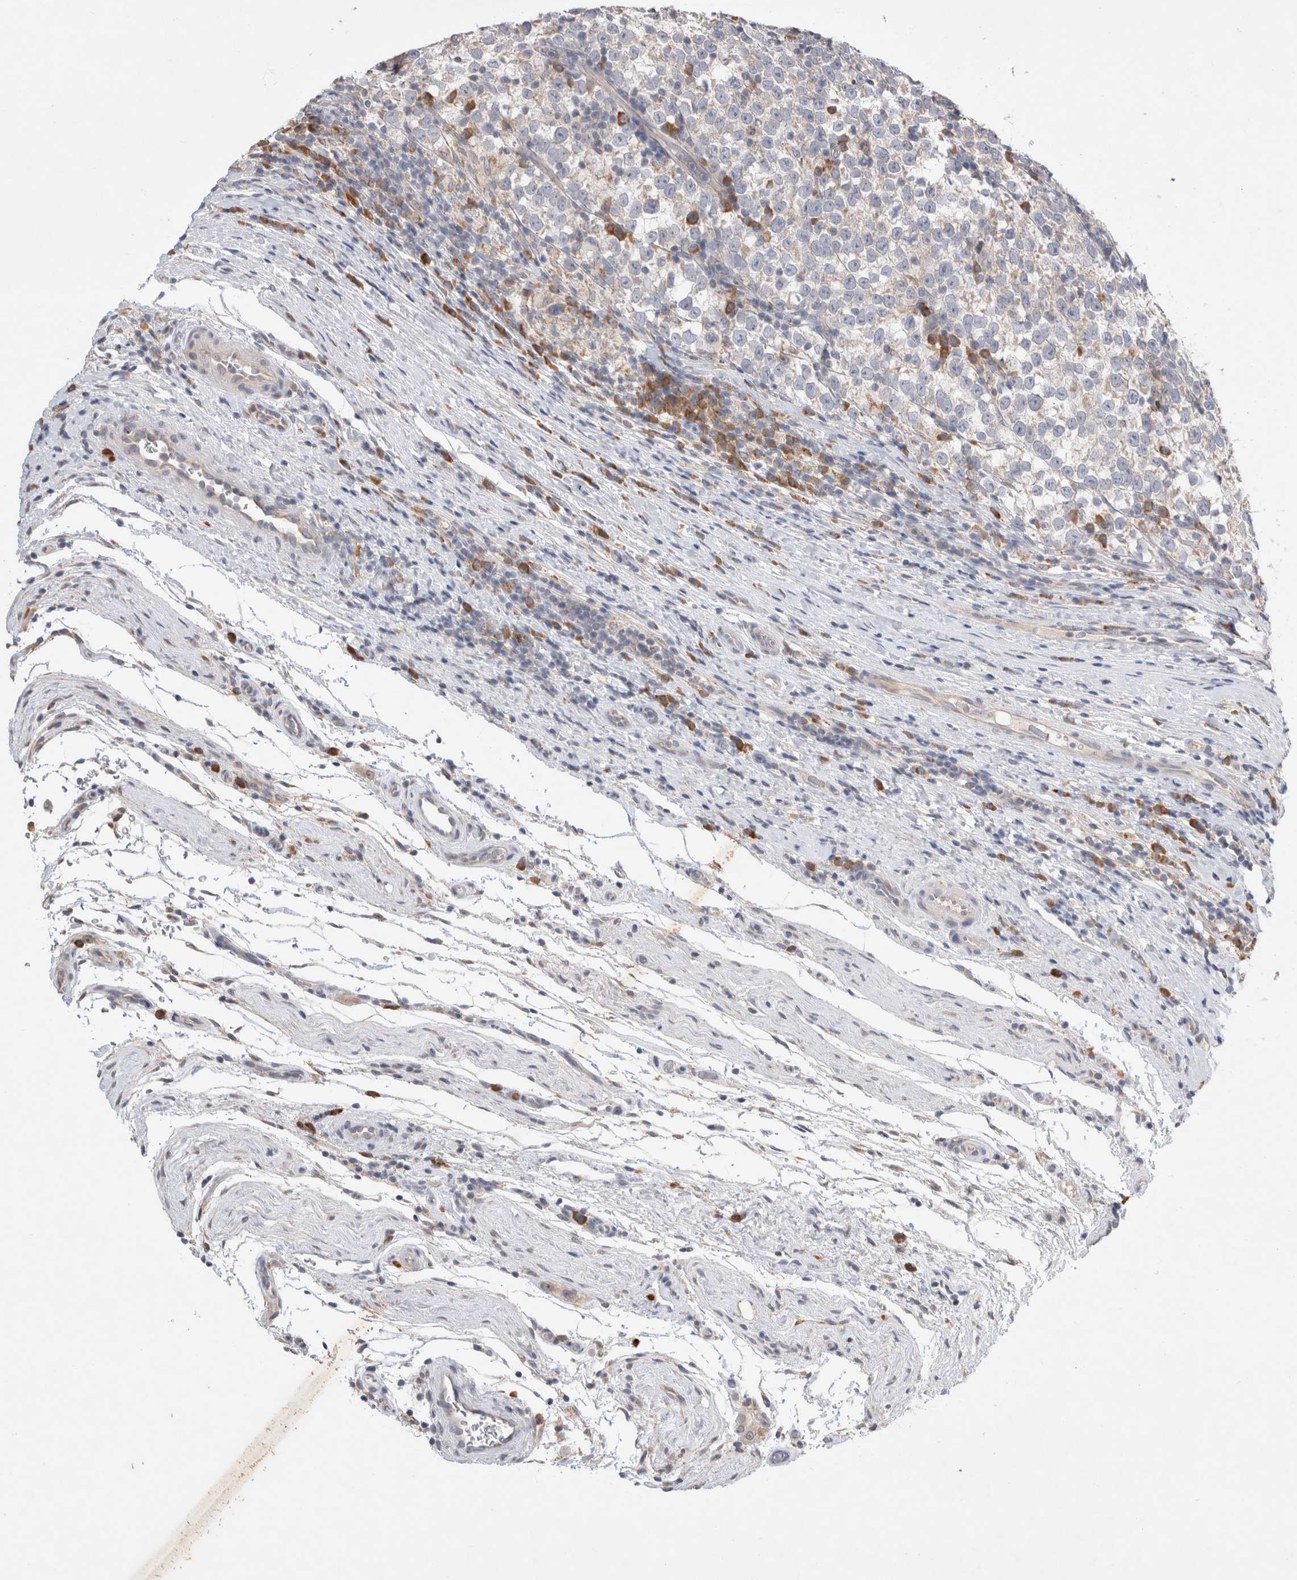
{"staining": {"intensity": "negative", "quantity": "none", "location": "none"}, "tissue": "testis cancer", "cell_type": "Tumor cells", "image_type": "cancer", "snomed": [{"axis": "morphology", "description": "Normal tissue, NOS"}, {"axis": "morphology", "description": "Seminoma, NOS"}, {"axis": "topography", "description": "Testis"}], "caption": "Histopathology image shows no significant protein staining in tumor cells of testis seminoma.", "gene": "NEDD4L", "patient": {"sex": "male", "age": 43}}